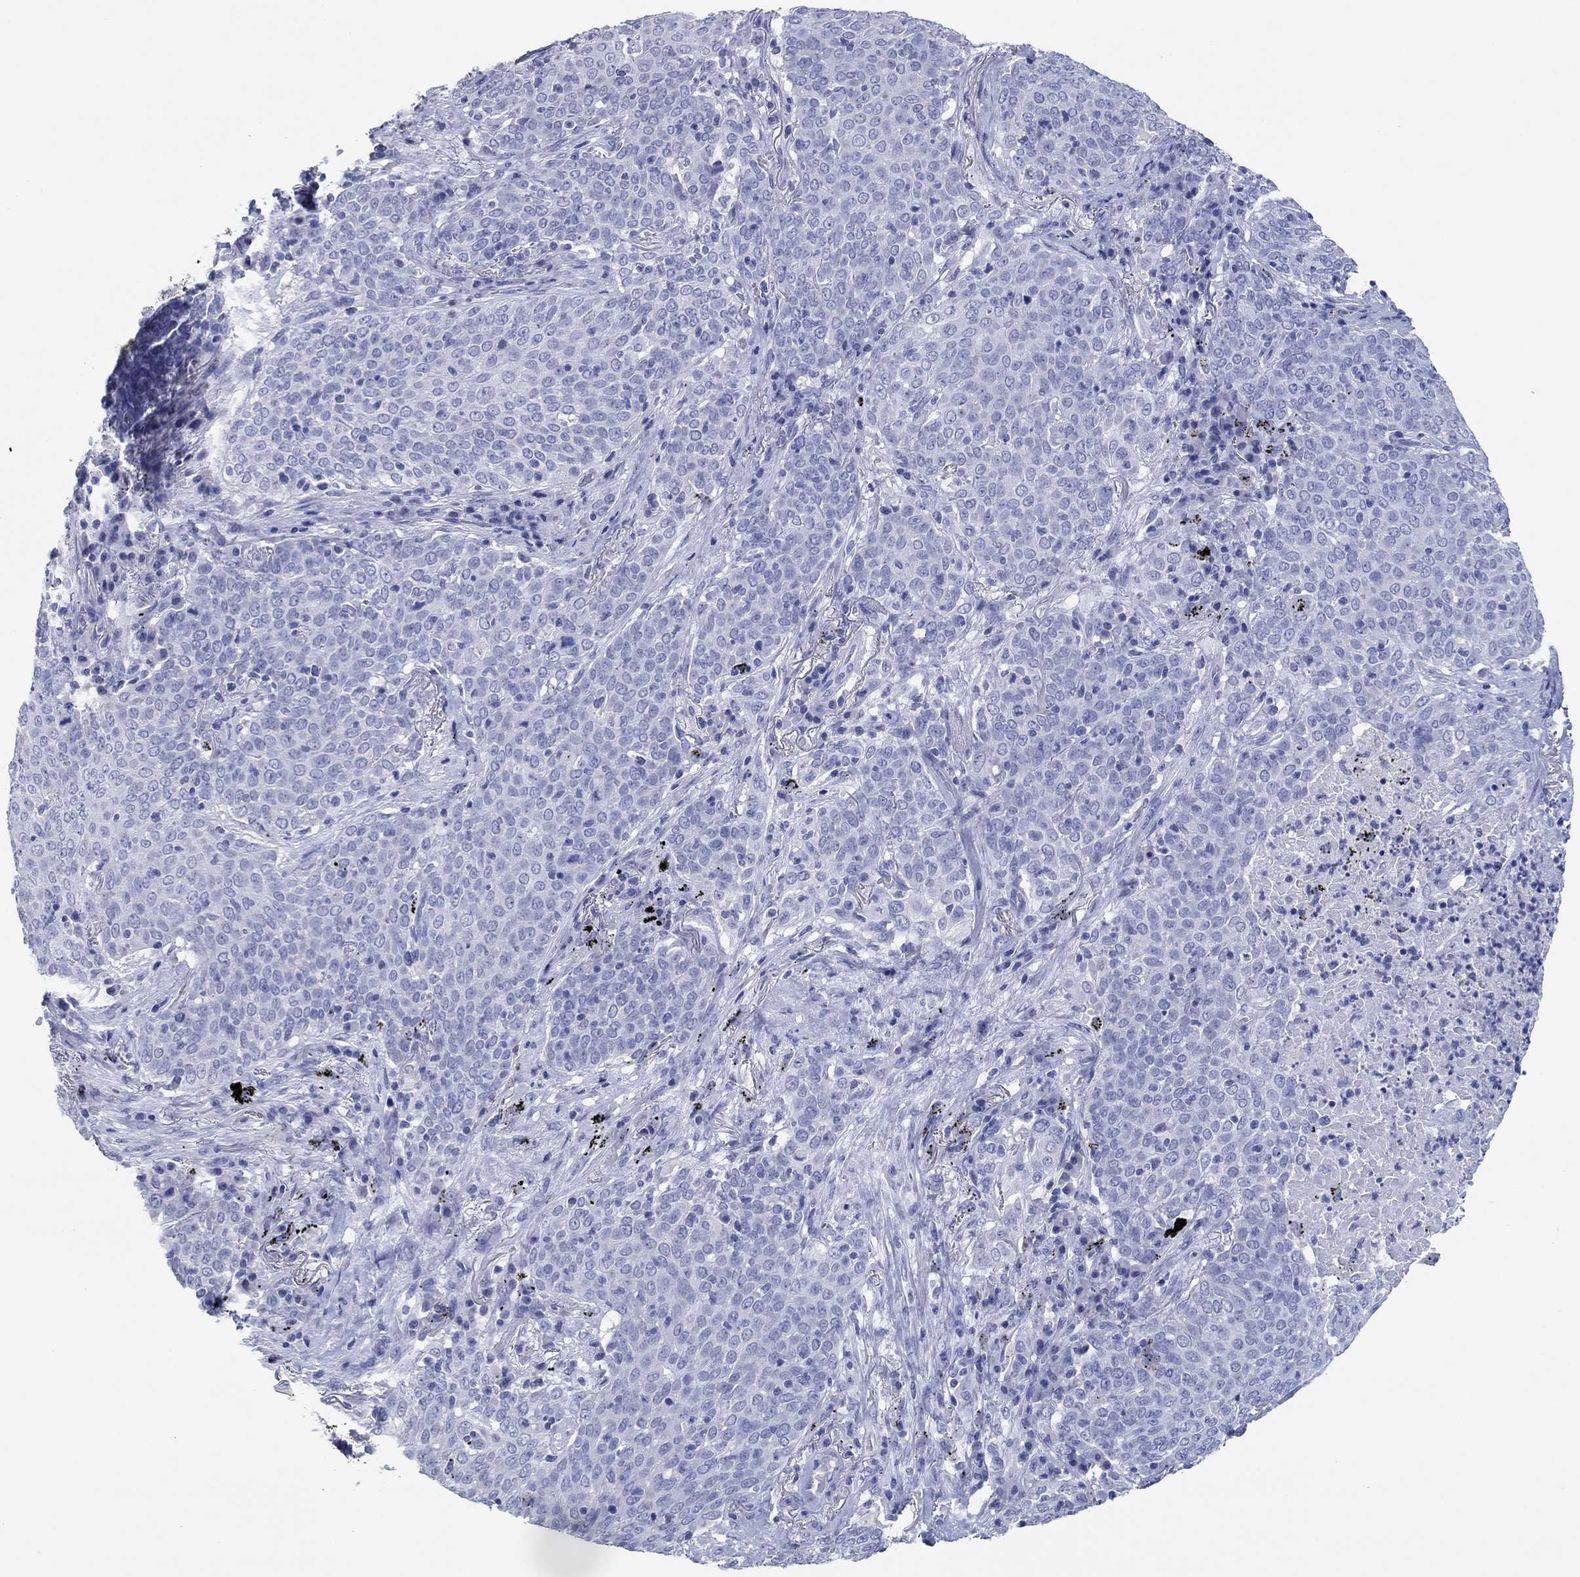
{"staining": {"intensity": "negative", "quantity": "none", "location": "none"}, "tissue": "lung cancer", "cell_type": "Tumor cells", "image_type": "cancer", "snomed": [{"axis": "morphology", "description": "Squamous cell carcinoma, NOS"}, {"axis": "topography", "description": "Lung"}], "caption": "High magnification brightfield microscopy of squamous cell carcinoma (lung) stained with DAB (3,3'-diaminobenzidine) (brown) and counterstained with hematoxylin (blue): tumor cells show no significant positivity.", "gene": "POU5F1", "patient": {"sex": "male", "age": 82}}